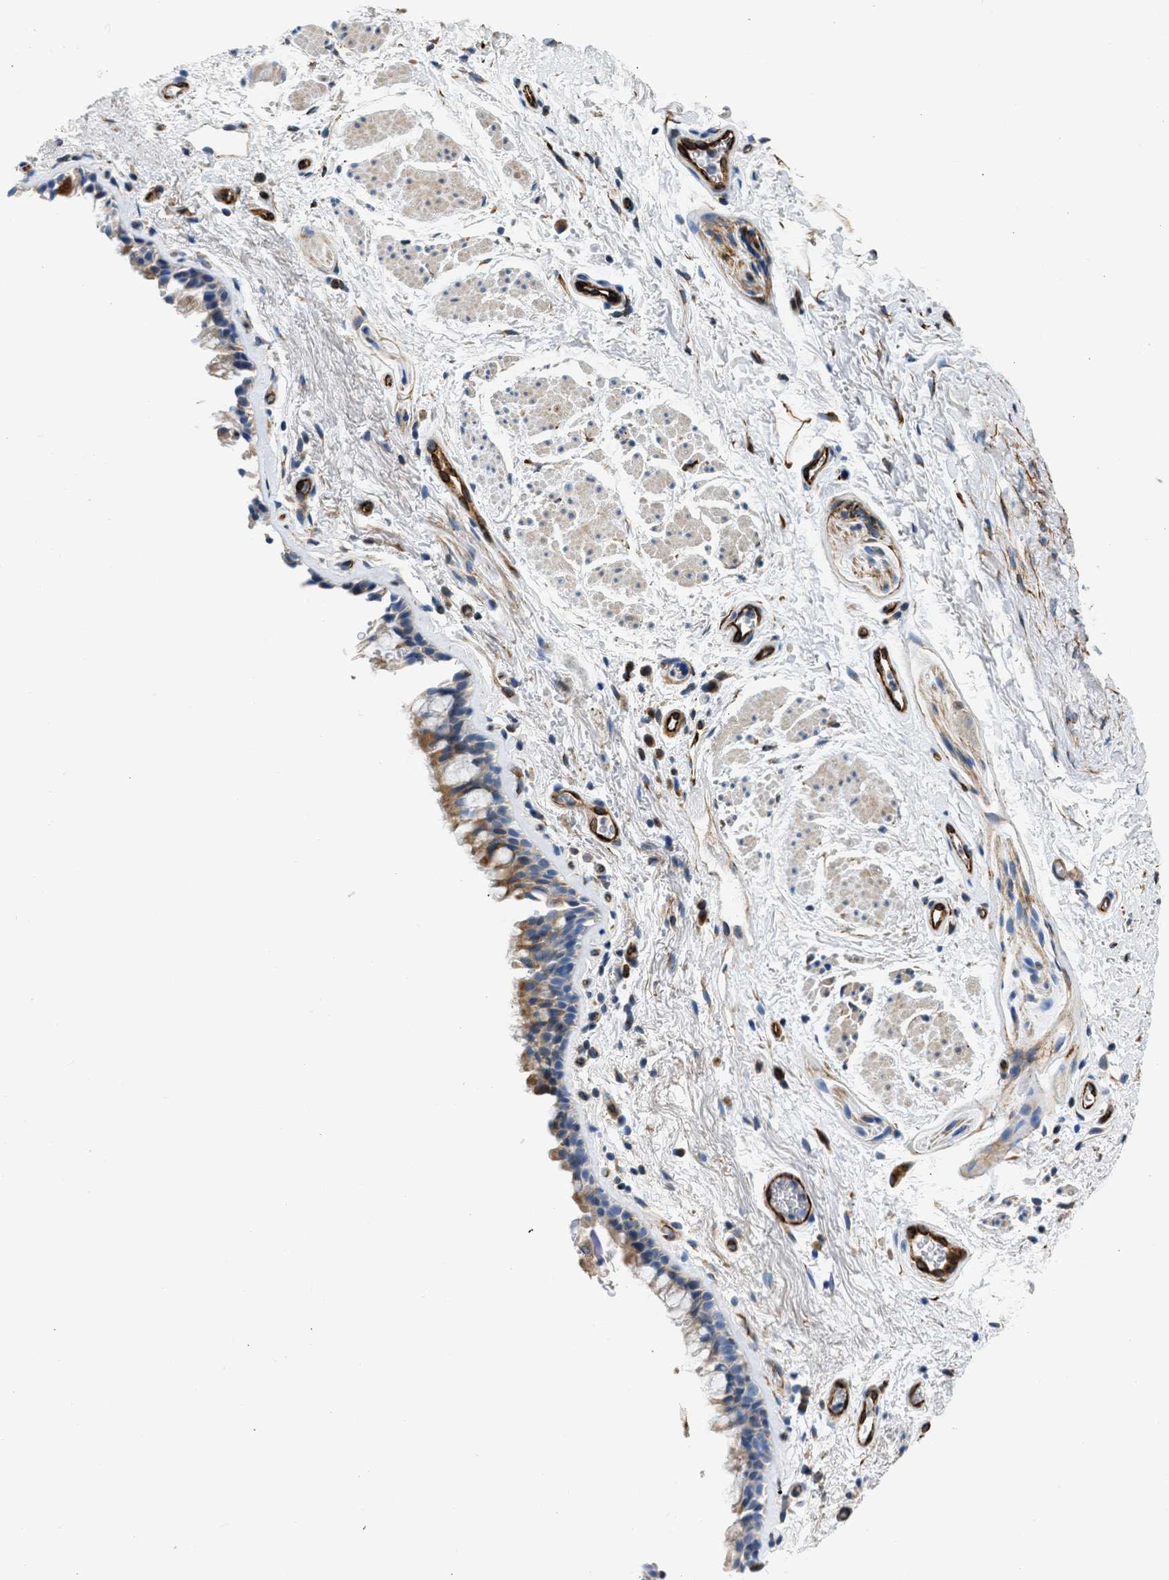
{"staining": {"intensity": "moderate", "quantity": ">75%", "location": "cytoplasmic/membranous"}, "tissue": "bronchus", "cell_type": "Respiratory epithelial cells", "image_type": "normal", "snomed": [{"axis": "morphology", "description": "Normal tissue, NOS"}, {"axis": "topography", "description": "Cartilage tissue"}, {"axis": "topography", "description": "Bronchus"}], "caption": "Protein positivity by immunohistochemistry (IHC) shows moderate cytoplasmic/membranous positivity in approximately >75% of respiratory epithelial cells in normal bronchus.", "gene": "ULK4", "patient": {"sex": "female", "age": 53}}